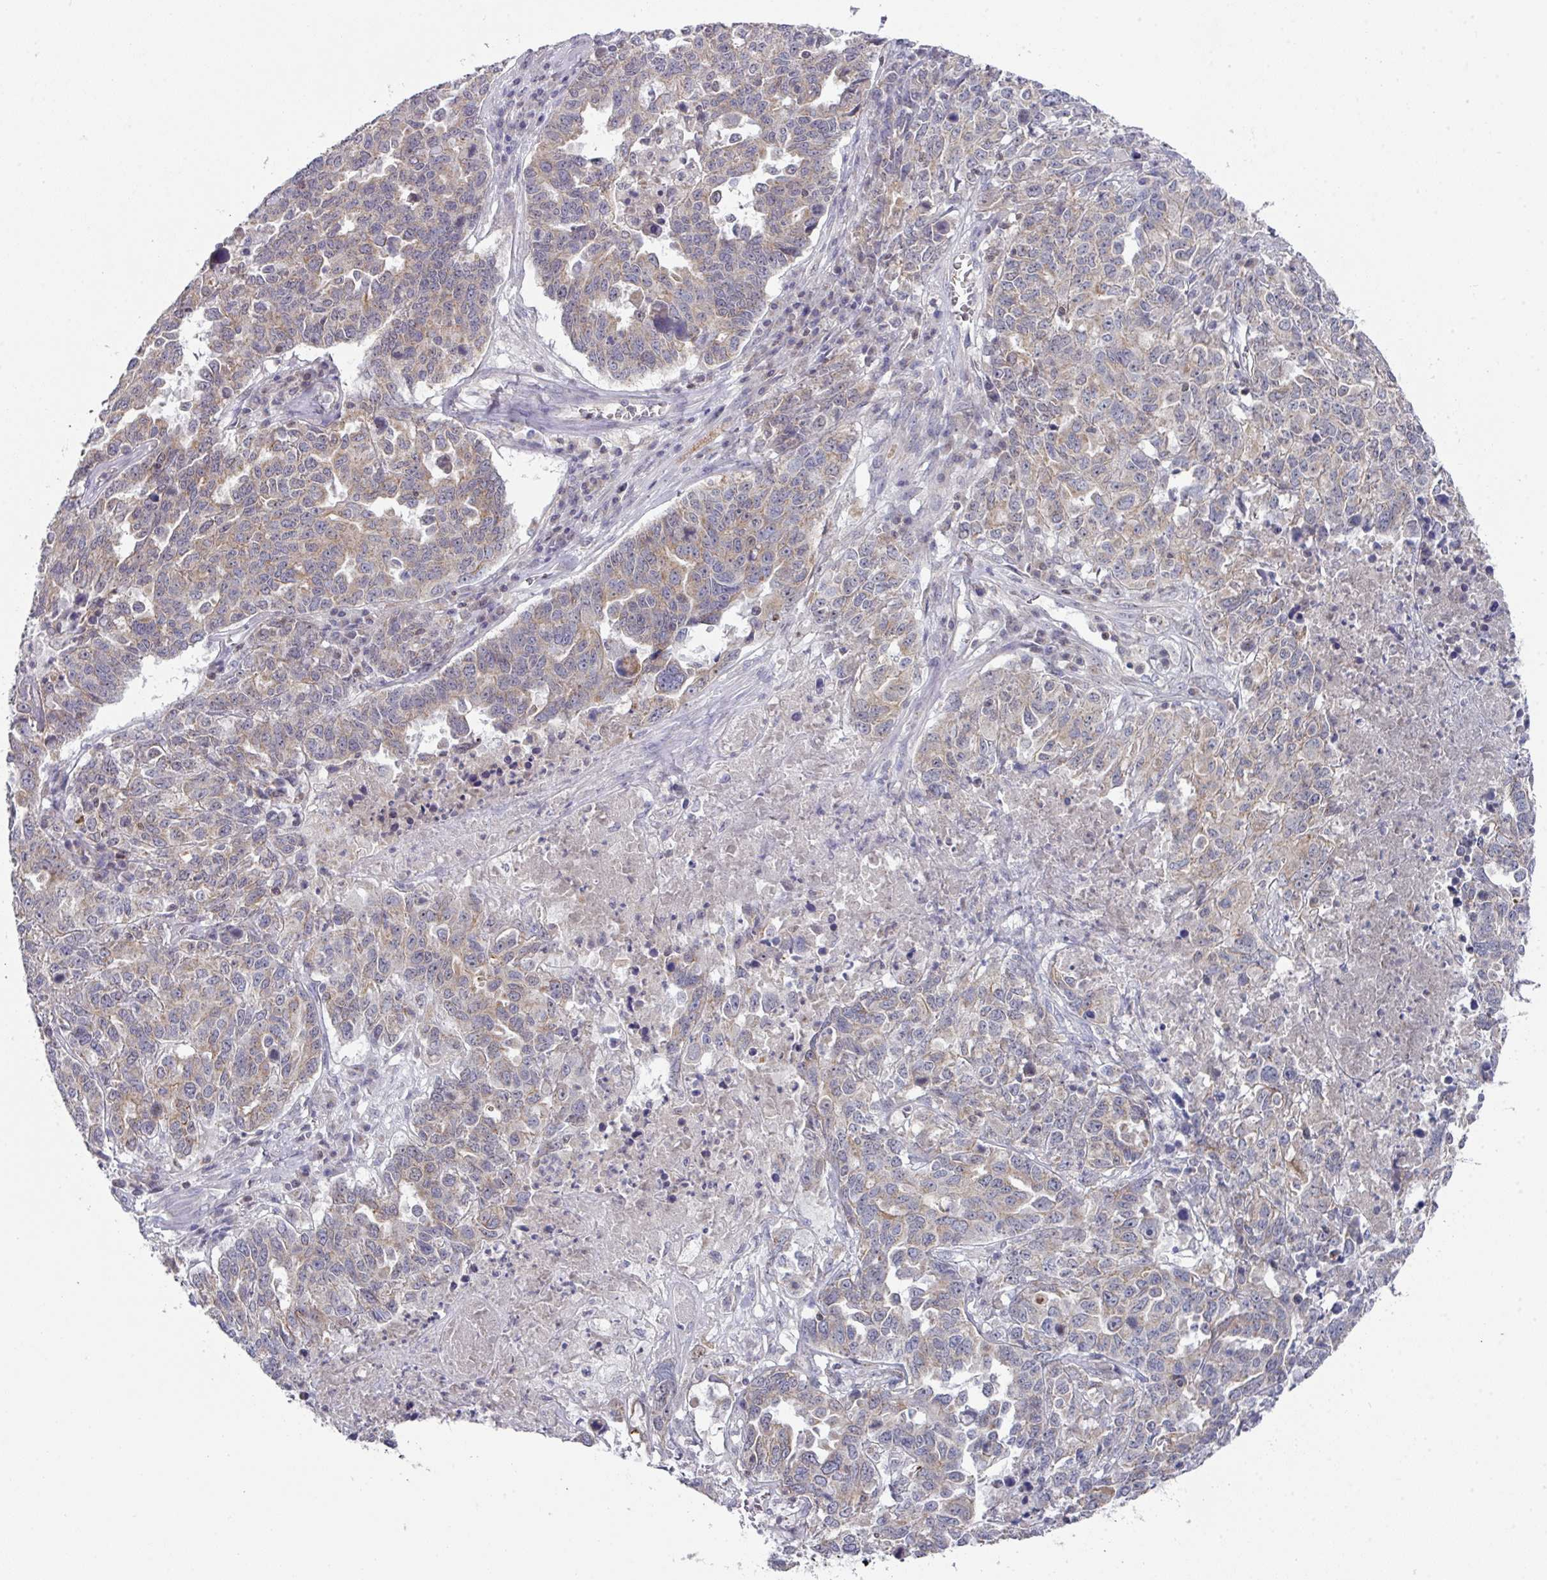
{"staining": {"intensity": "weak", "quantity": ">75%", "location": "cytoplasmic/membranous"}, "tissue": "ovarian cancer", "cell_type": "Tumor cells", "image_type": "cancer", "snomed": [{"axis": "morphology", "description": "Carcinoma, endometroid"}, {"axis": "topography", "description": "Ovary"}], "caption": "Protein expression analysis of human ovarian endometroid carcinoma reveals weak cytoplasmic/membranous positivity in about >75% of tumor cells.", "gene": "DCAF12L2", "patient": {"sex": "female", "age": 62}}